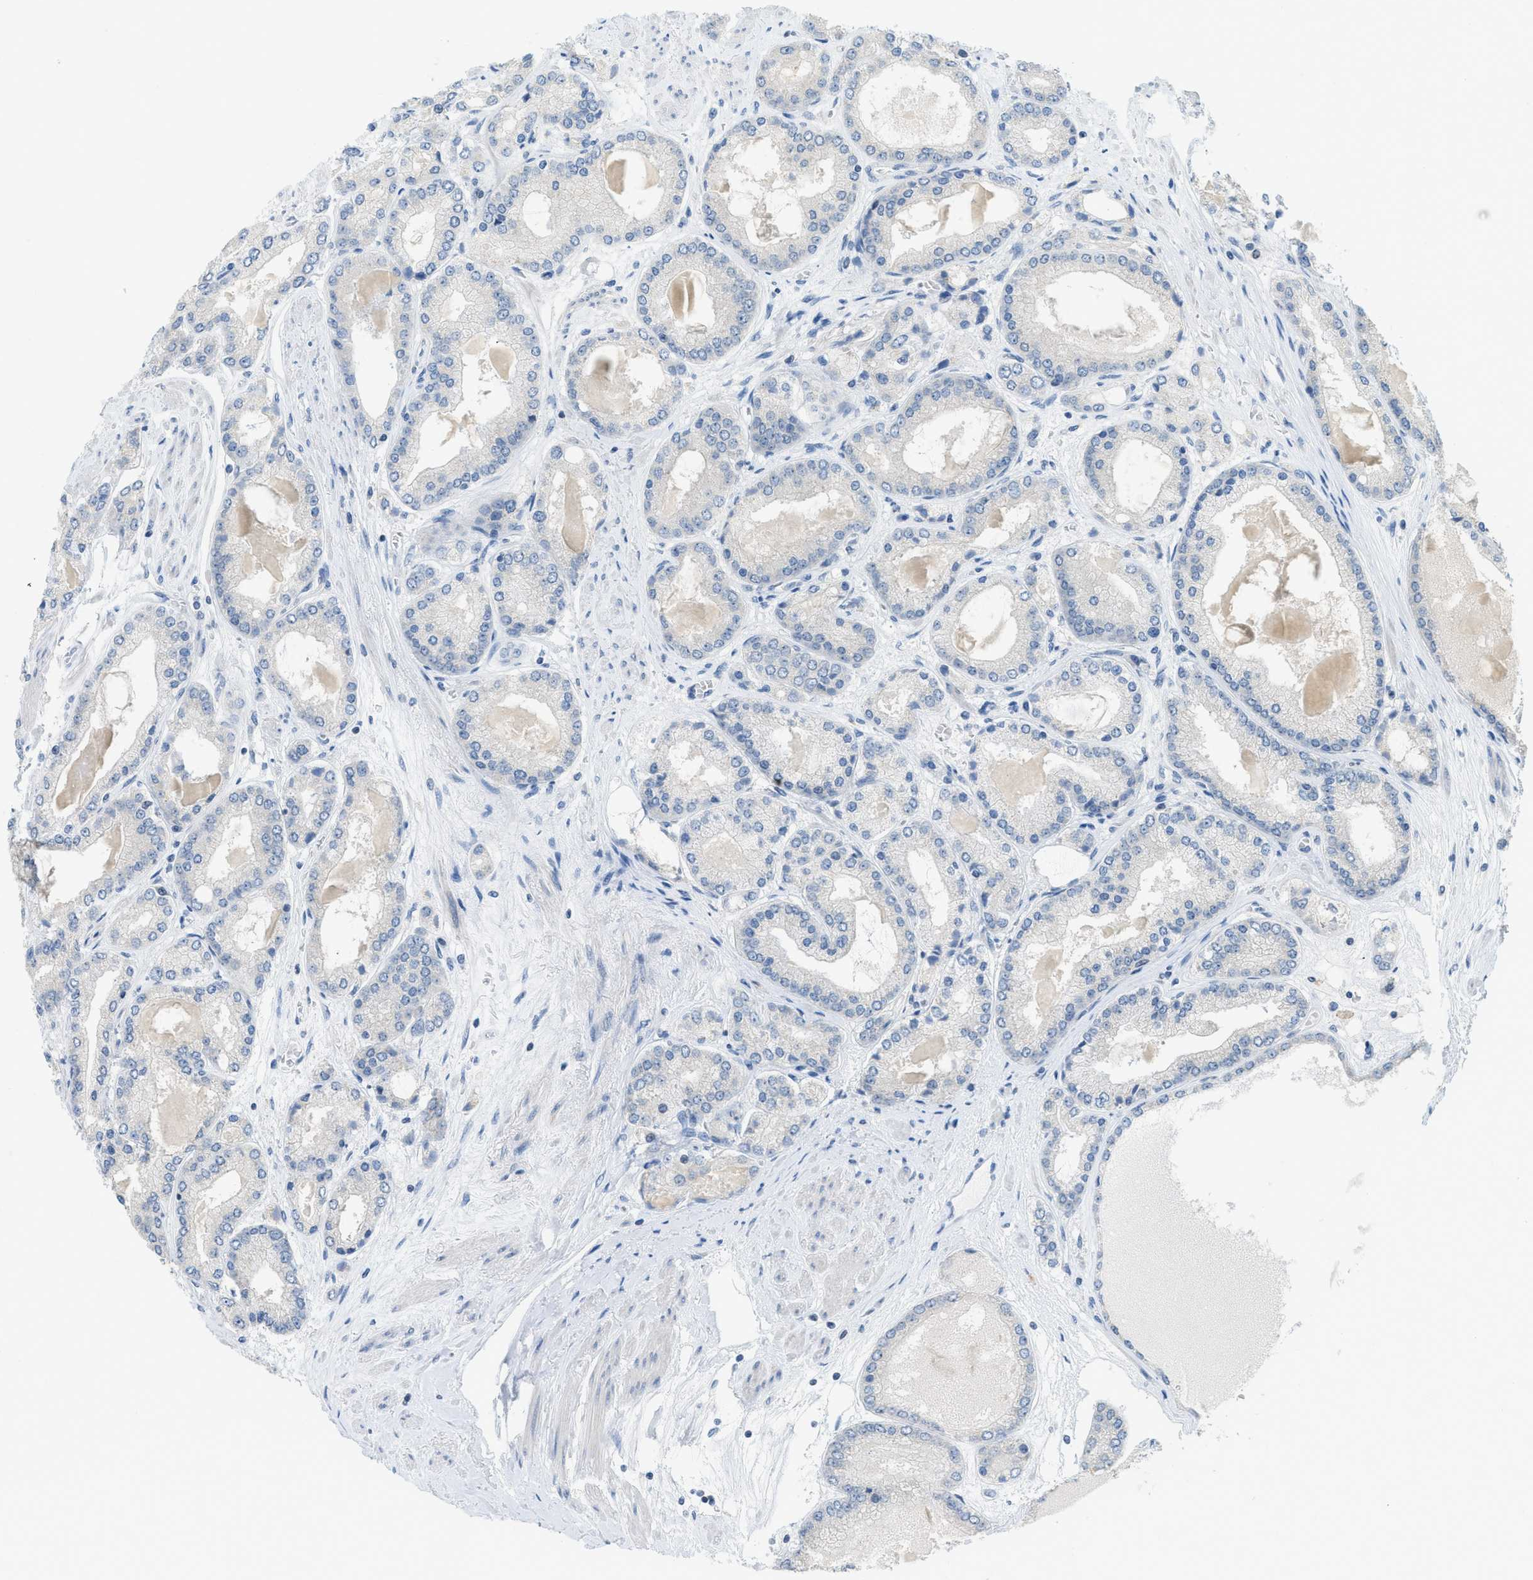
{"staining": {"intensity": "negative", "quantity": "none", "location": "none"}, "tissue": "prostate cancer", "cell_type": "Tumor cells", "image_type": "cancer", "snomed": [{"axis": "morphology", "description": "Adenocarcinoma, High grade"}, {"axis": "topography", "description": "Prostate"}], "caption": "Tumor cells show no significant protein positivity in prostate cancer (adenocarcinoma (high-grade)). Brightfield microscopy of IHC stained with DAB (3,3'-diaminobenzidine) (brown) and hematoxylin (blue), captured at high magnification.", "gene": "TXNDC2", "patient": {"sex": "male", "age": 59}}